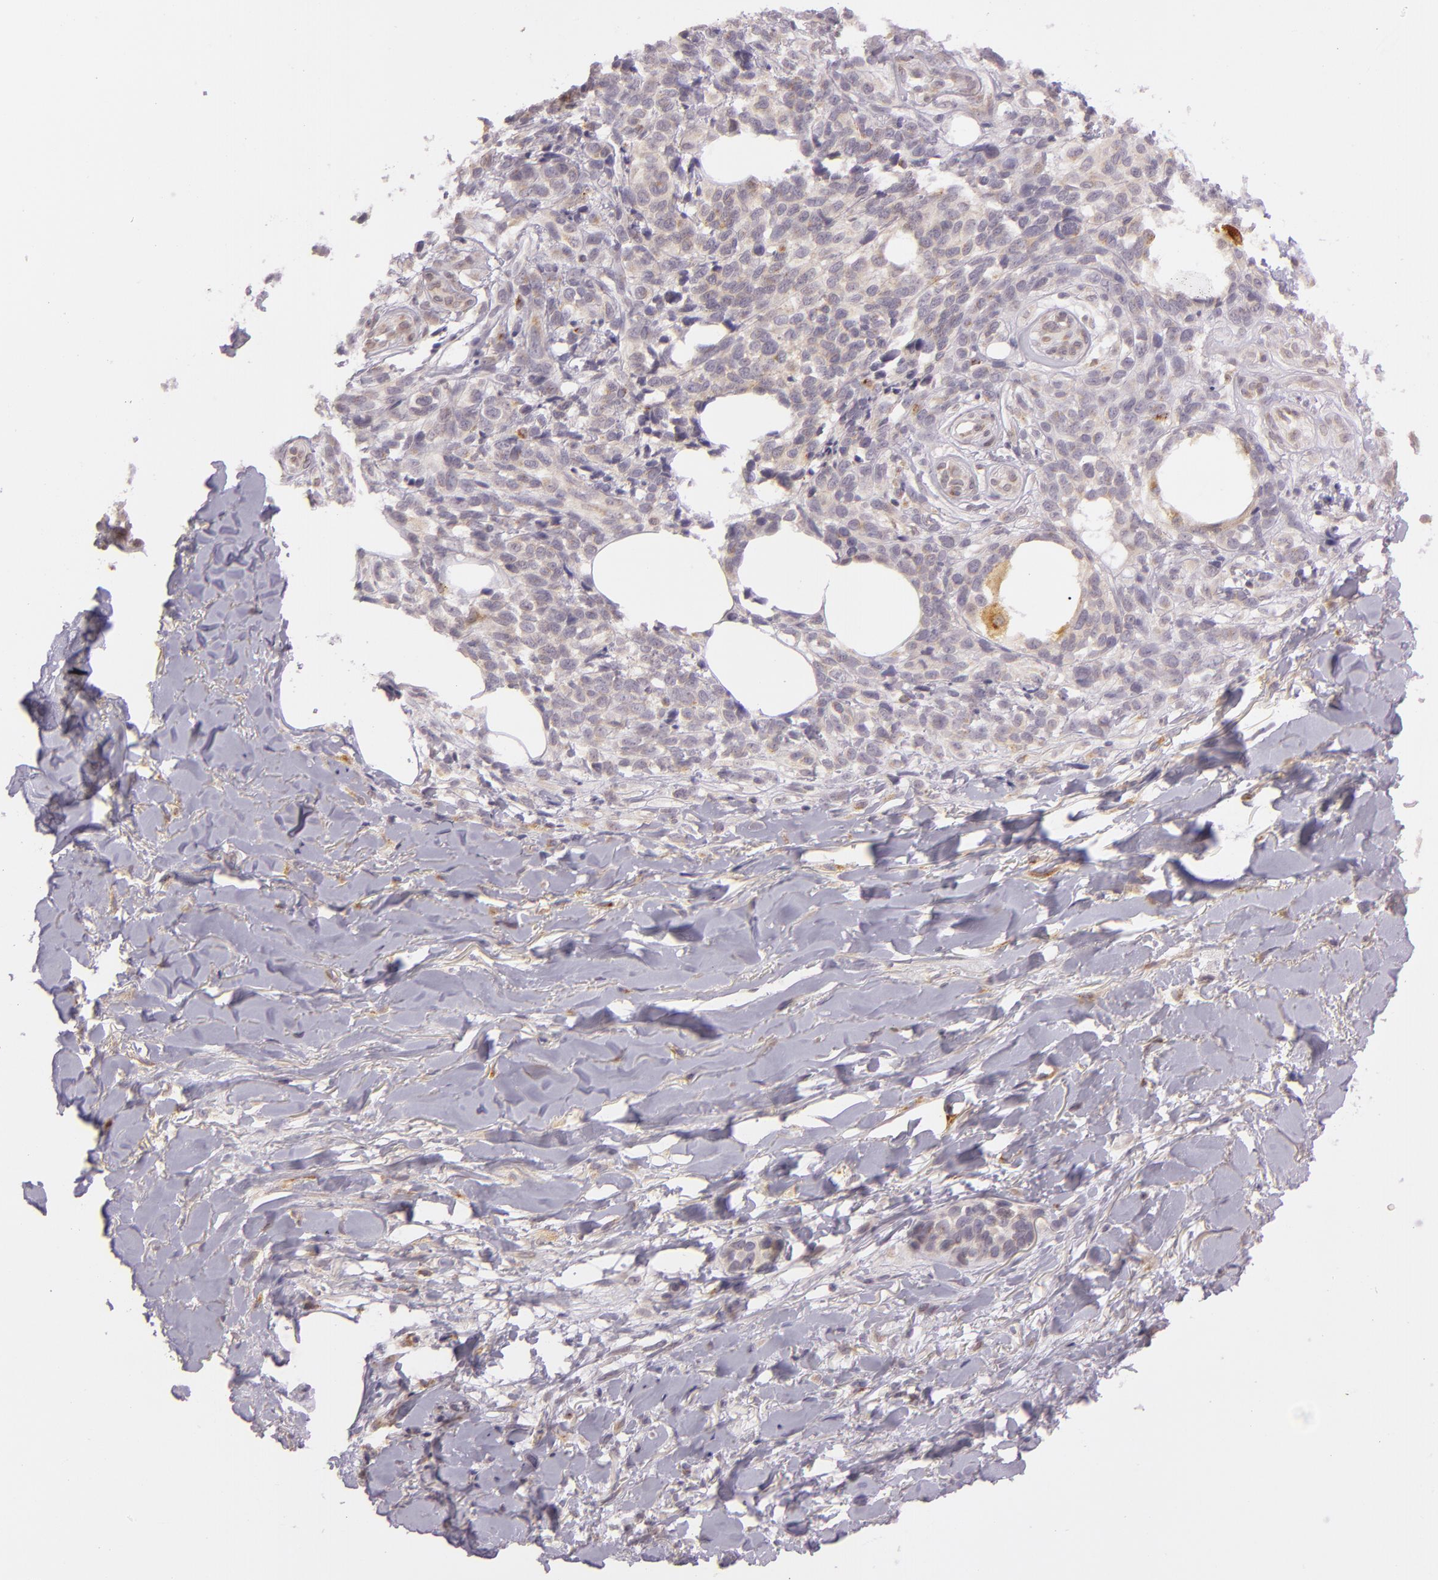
{"staining": {"intensity": "weak", "quantity": ">75%", "location": "cytoplasmic/membranous"}, "tissue": "melanoma", "cell_type": "Tumor cells", "image_type": "cancer", "snomed": [{"axis": "morphology", "description": "Malignant melanoma, NOS"}, {"axis": "topography", "description": "Skin"}], "caption": "Malignant melanoma stained with DAB IHC shows low levels of weak cytoplasmic/membranous expression in approximately >75% of tumor cells. The staining is performed using DAB (3,3'-diaminobenzidine) brown chromogen to label protein expression. The nuclei are counter-stained blue using hematoxylin.", "gene": "LGMN", "patient": {"sex": "female", "age": 85}}